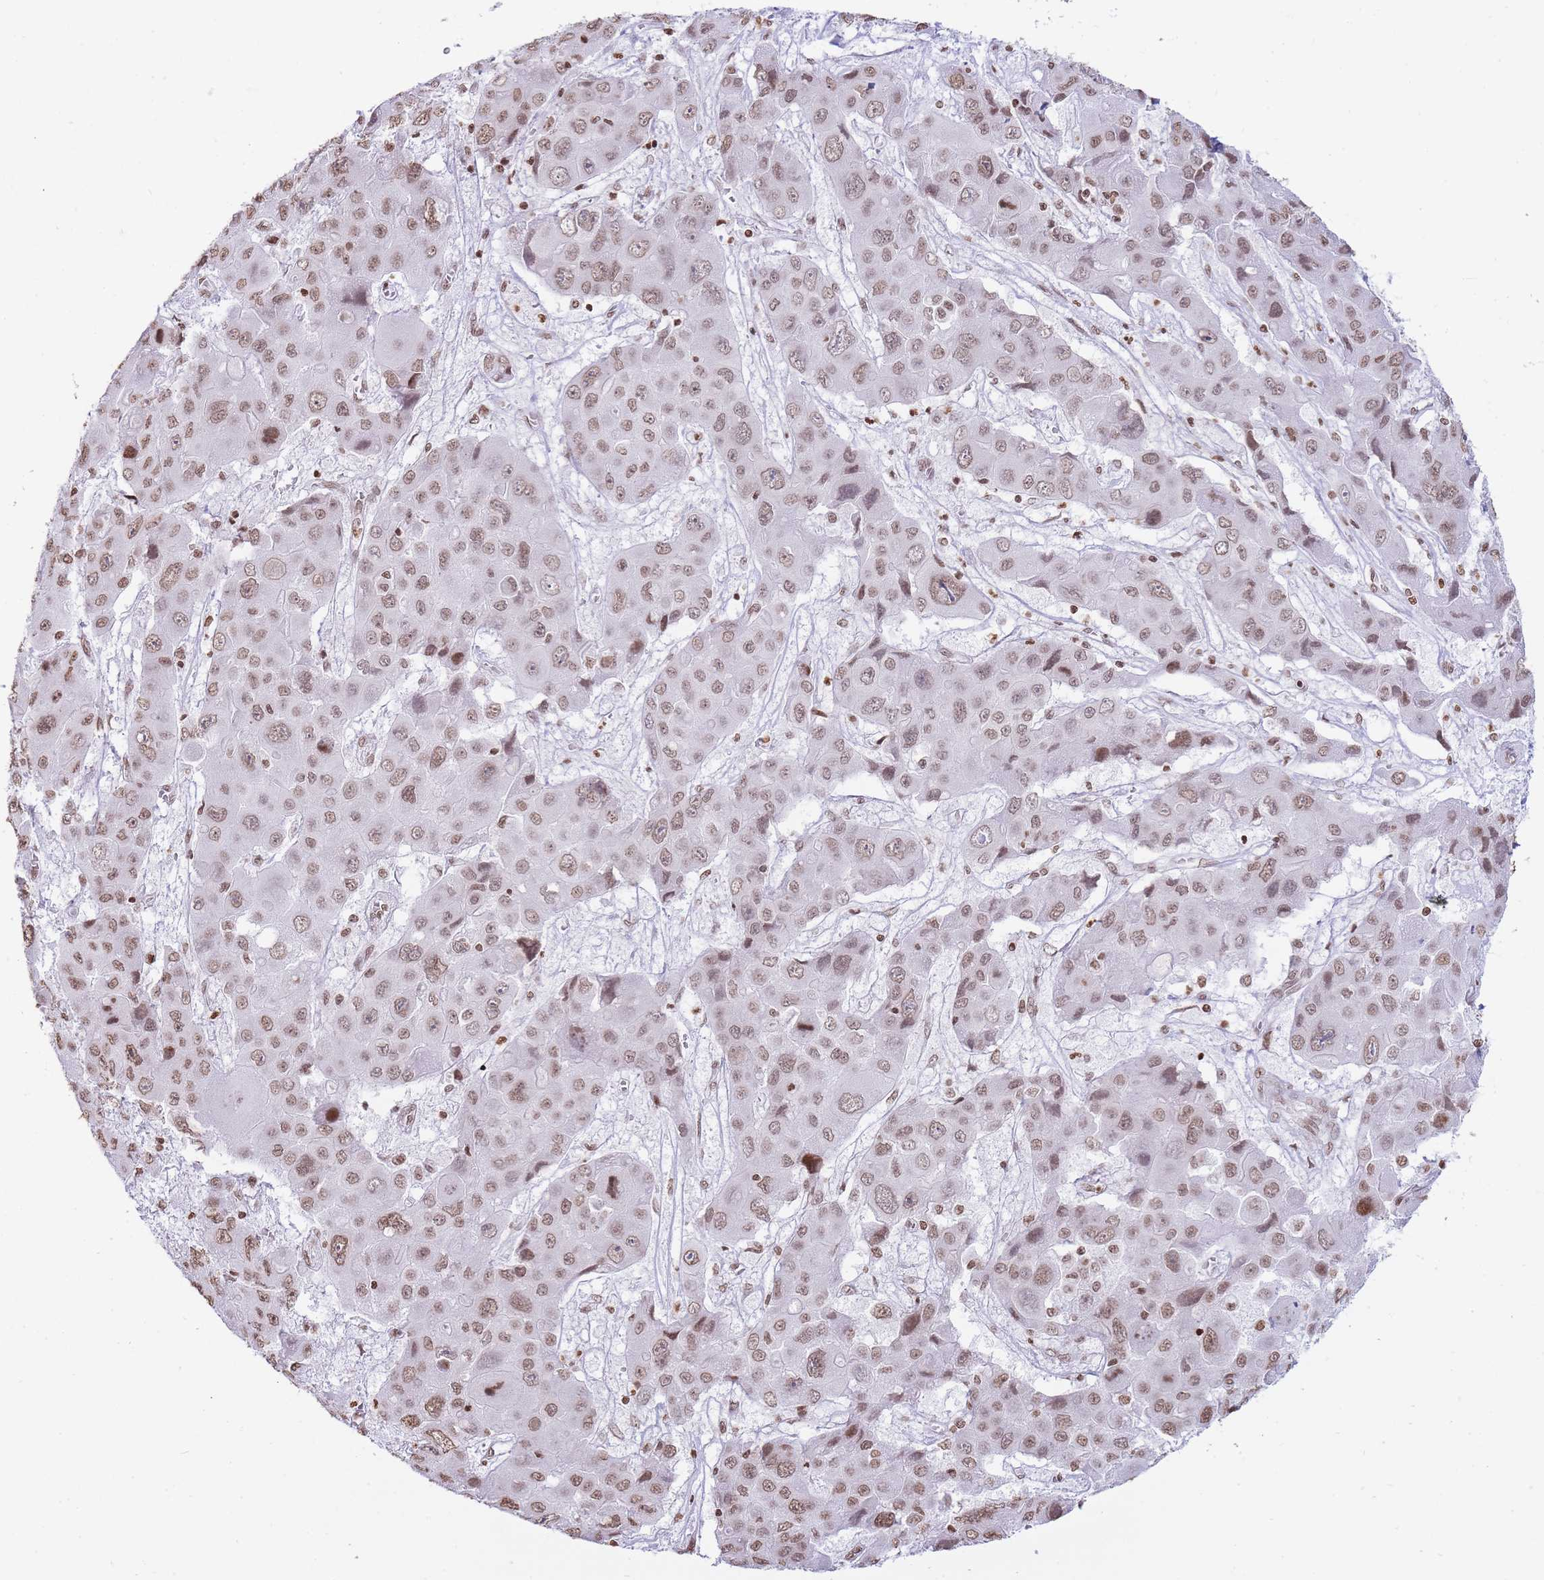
{"staining": {"intensity": "moderate", "quantity": ">75%", "location": "nuclear"}, "tissue": "liver cancer", "cell_type": "Tumor cells", "image_type": "cancer", "snomed": [{"axis": "morphology", "description": "Cholangiocarcinoma"}, {"axis": "topography", "description": "Liver"}], "caption": "A histopathology image of human cholangiocarcinoma (liver) stained for a protein reveals moderate nuclear brown staining in tumor cells. Ihc stains the protein of interest in brown and the nuclei are stained blue.", "gene": "SHISAL1", "patient": {"sex": "male", "age": 67}}